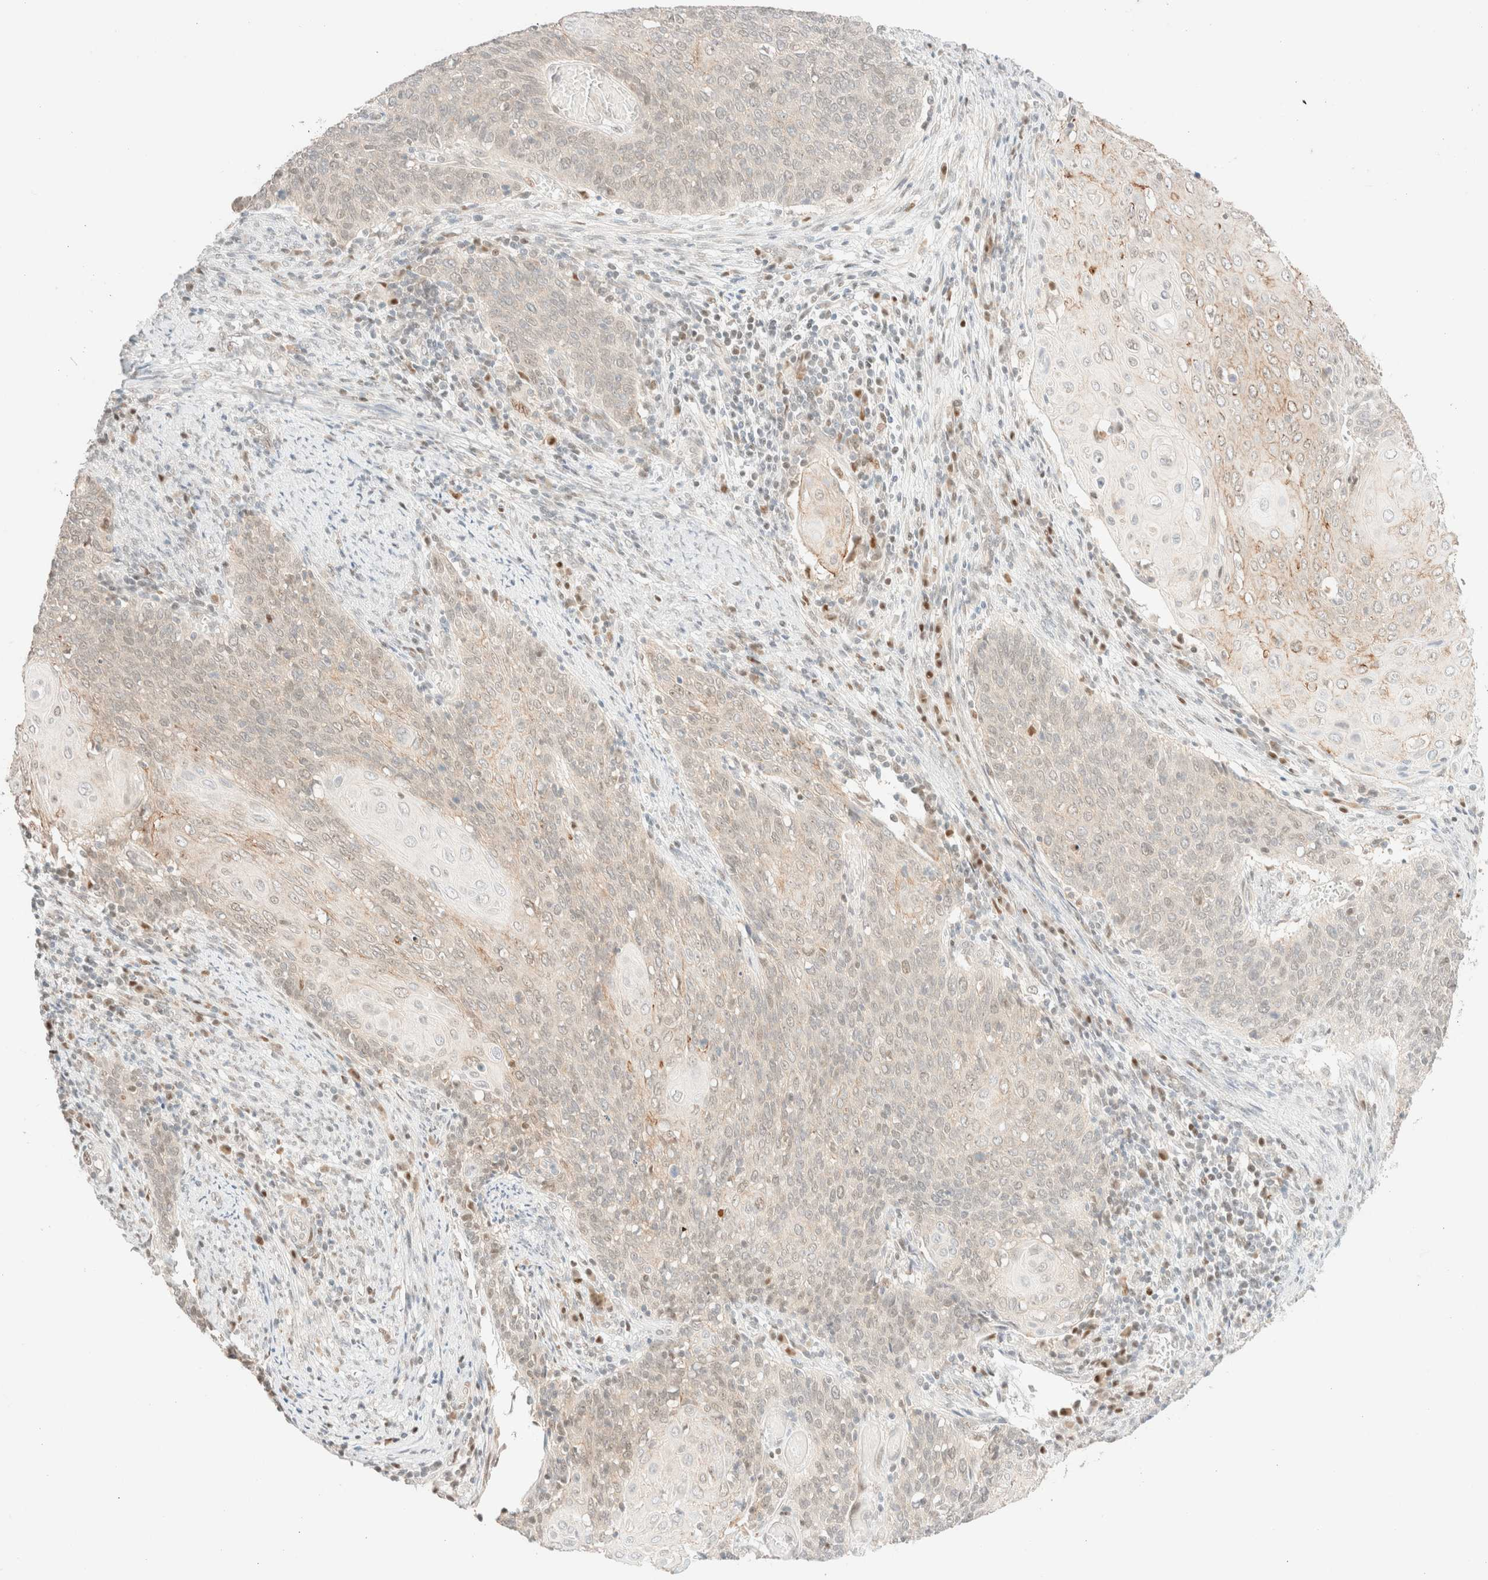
{"staining": {"intensity": "weak", "quantity": "<25%", "location": "cytoplasmic/membranous"}, "tissue": "cervical cancer", "cell_type": "Tumor cells", "image_type": "cancer", "snomed": [{"axis": "morphology", "description": "Squamous cell carcinoma, NOS"}, {"axis": "topography", "description": "Cervix"}], "caption": "This micrograph is of cervical cancer (squamous cell carcinoma) stained with immunohistochemistry to label a protein in brown with the nuclei are counter-stained blue. There is no expression in tumor cells.", "gene": "TSR1", "patient": {"sex": "female", "age": 39}}